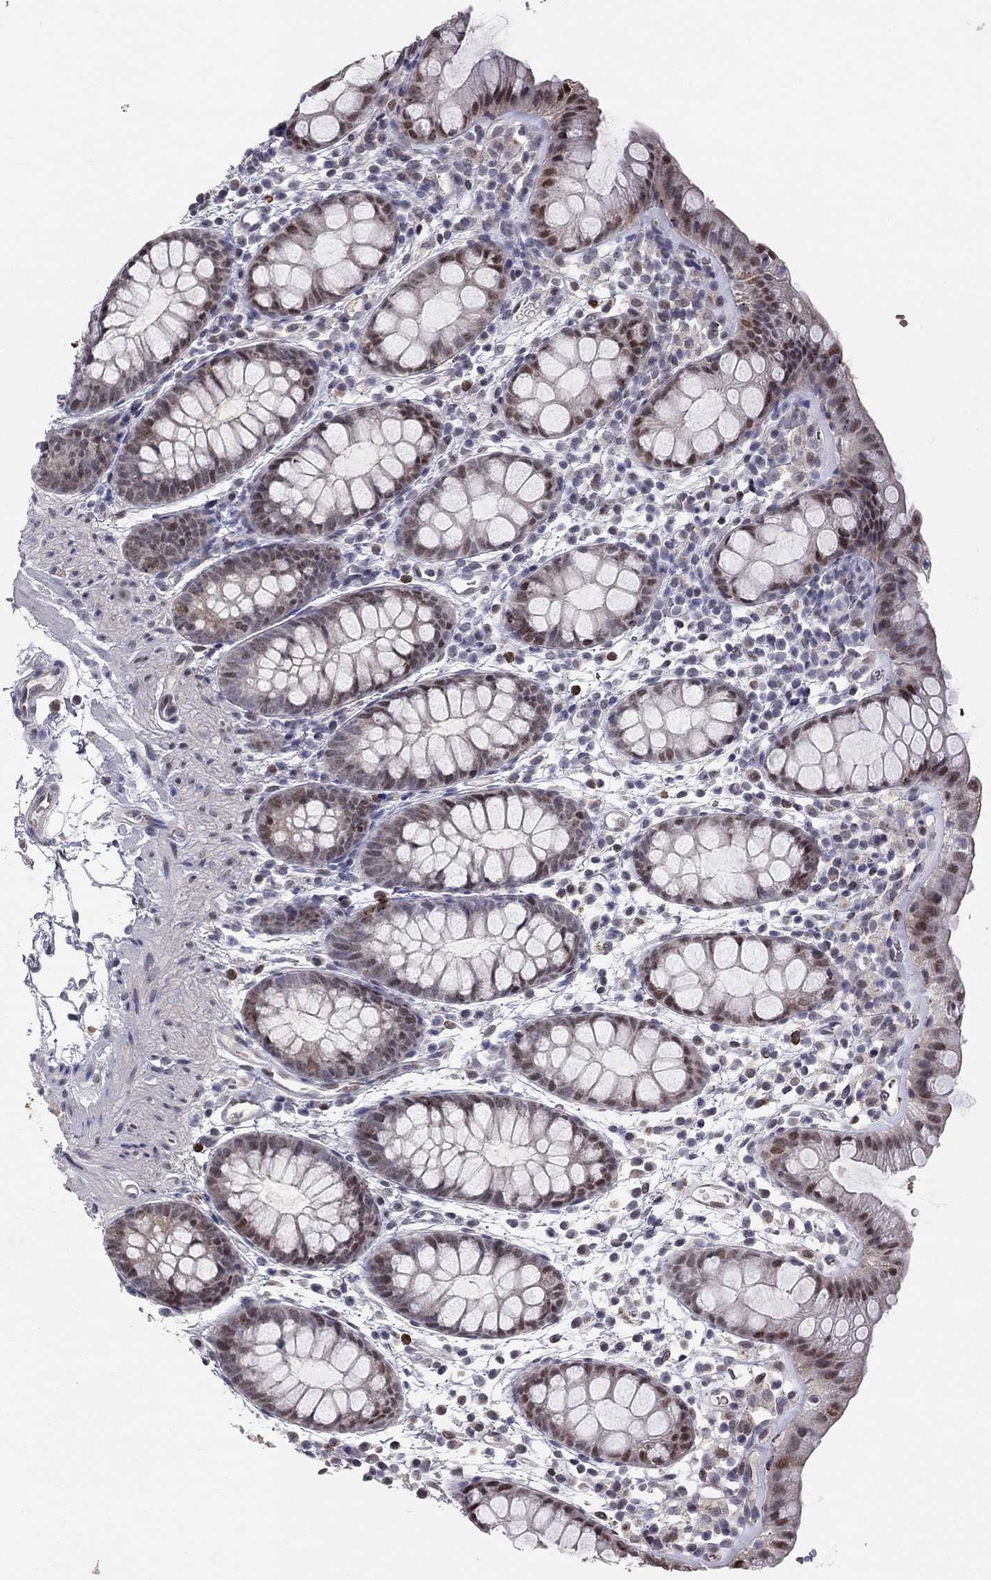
{"staining": {"intensity": "moderate", "quantity": "25%-75%", "location": "nuclear"}, "tissue": "rectum", "cell_type": "Glandular cells", "image_type": "normal", "snomed": [{"axis": "morphology", "description": "Normal tissue, NOS"}, {"axis": "topography", "description": "Rectum"}], "caption": "A brown stain shows moderate nuclear positivity of a protein in glandular cells of unremarkable rectum.", "gene": "HDAC3", "patient": {"sex": "male", "age": 57}}